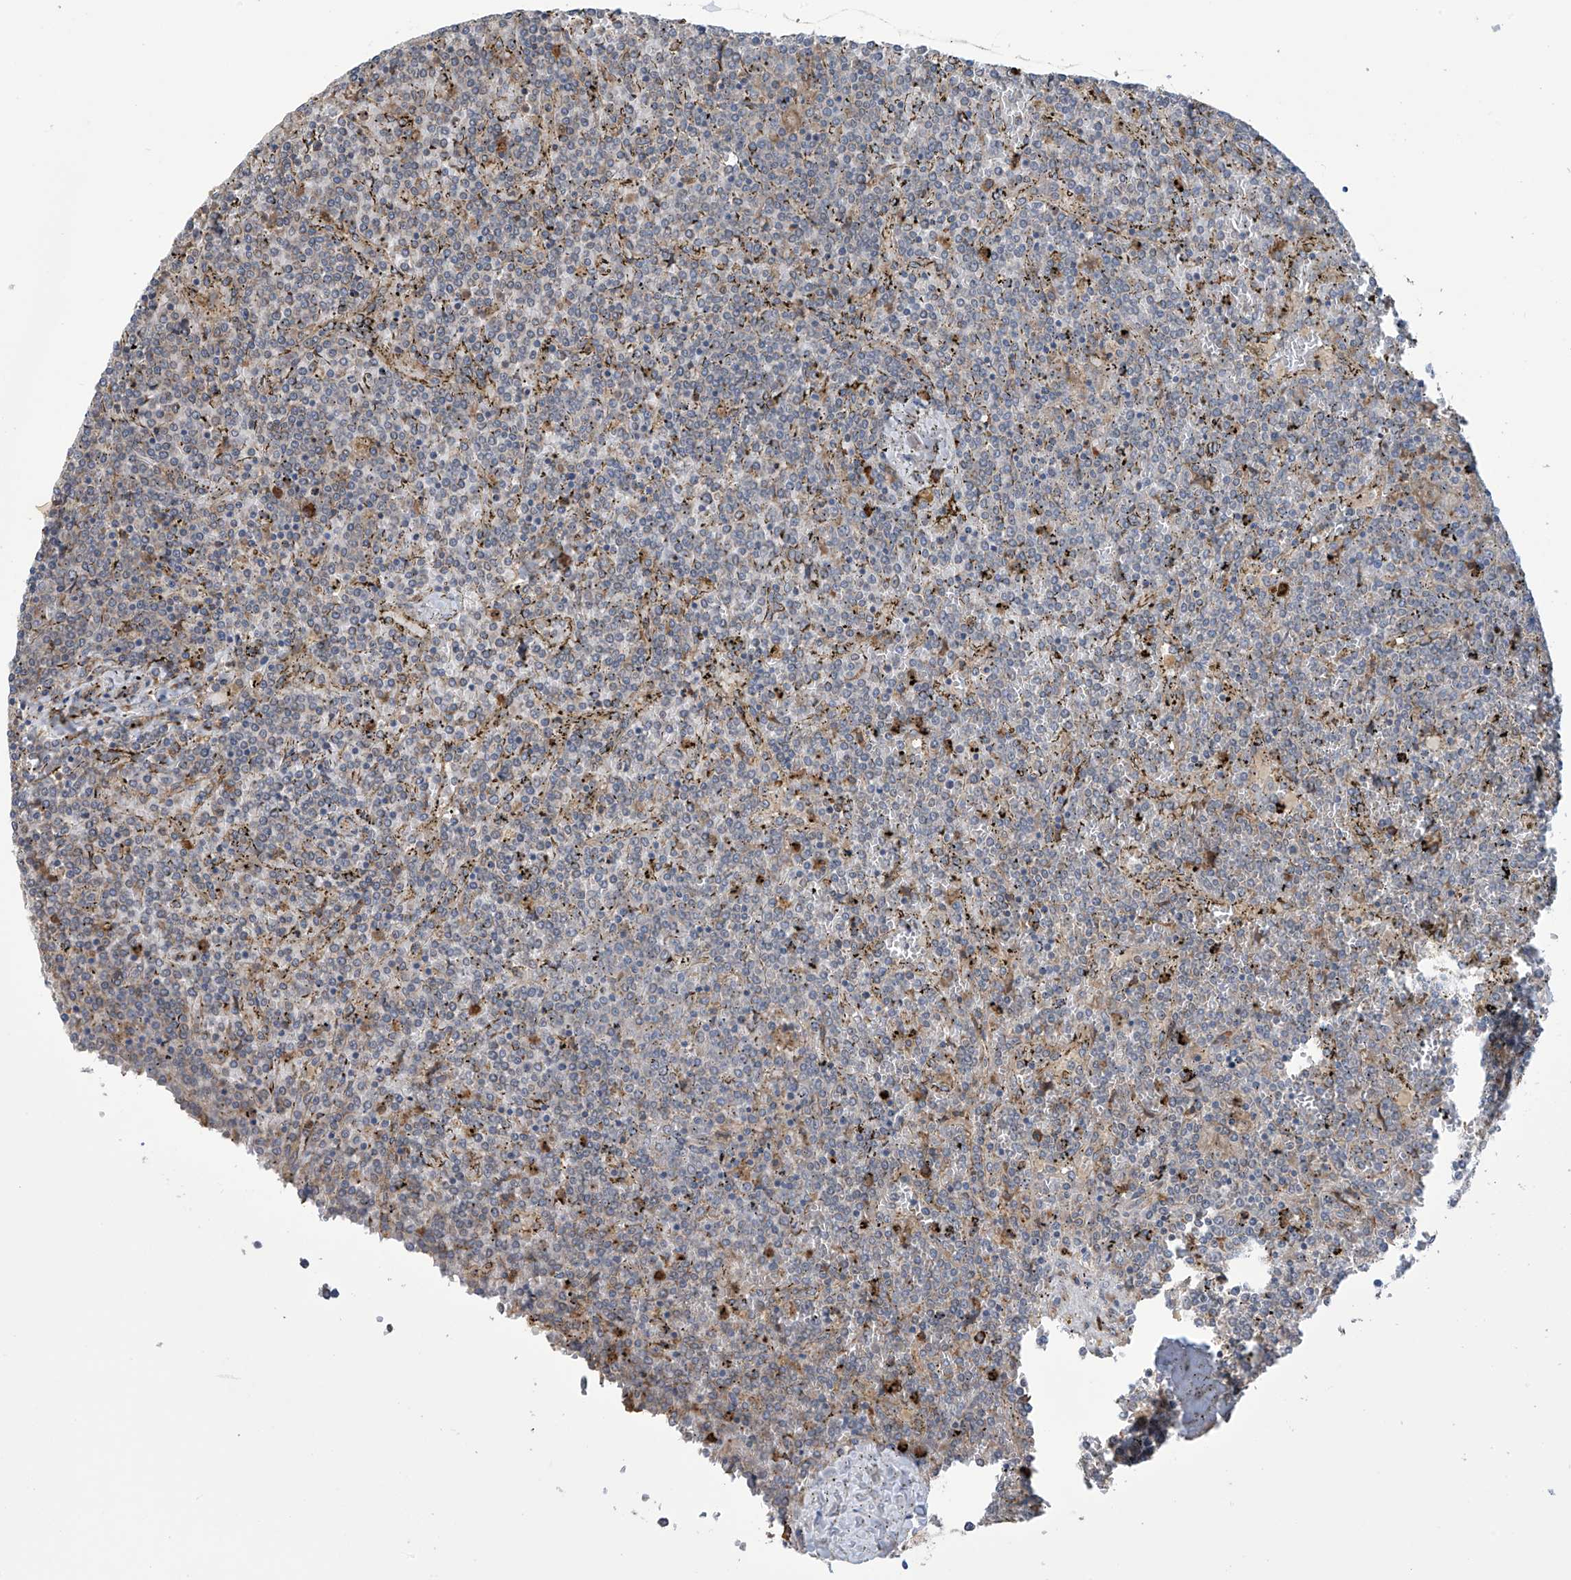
{"staining": {"intensity": "negative", "quantity": "none", "location": "none"}, "tissue": "lymphoma", "cell_type": "Tumor cells", "image_type": "cancer", "snomed": [{"axis": "morphology", "description": "Malignant lymphoma, non-Hodgkin's type, Low grade"}, {"axis": "topography", "description": "Spleen"}], "caption": "A histopathology image of human lymphoma is negative for staining in tumor cells. The staining is performed using DAB brown chromogen with nuclei counter-stained in using hematoxylin.", "gene": "KIAA1522", "patient": {"sex": "female", "age": 19}}